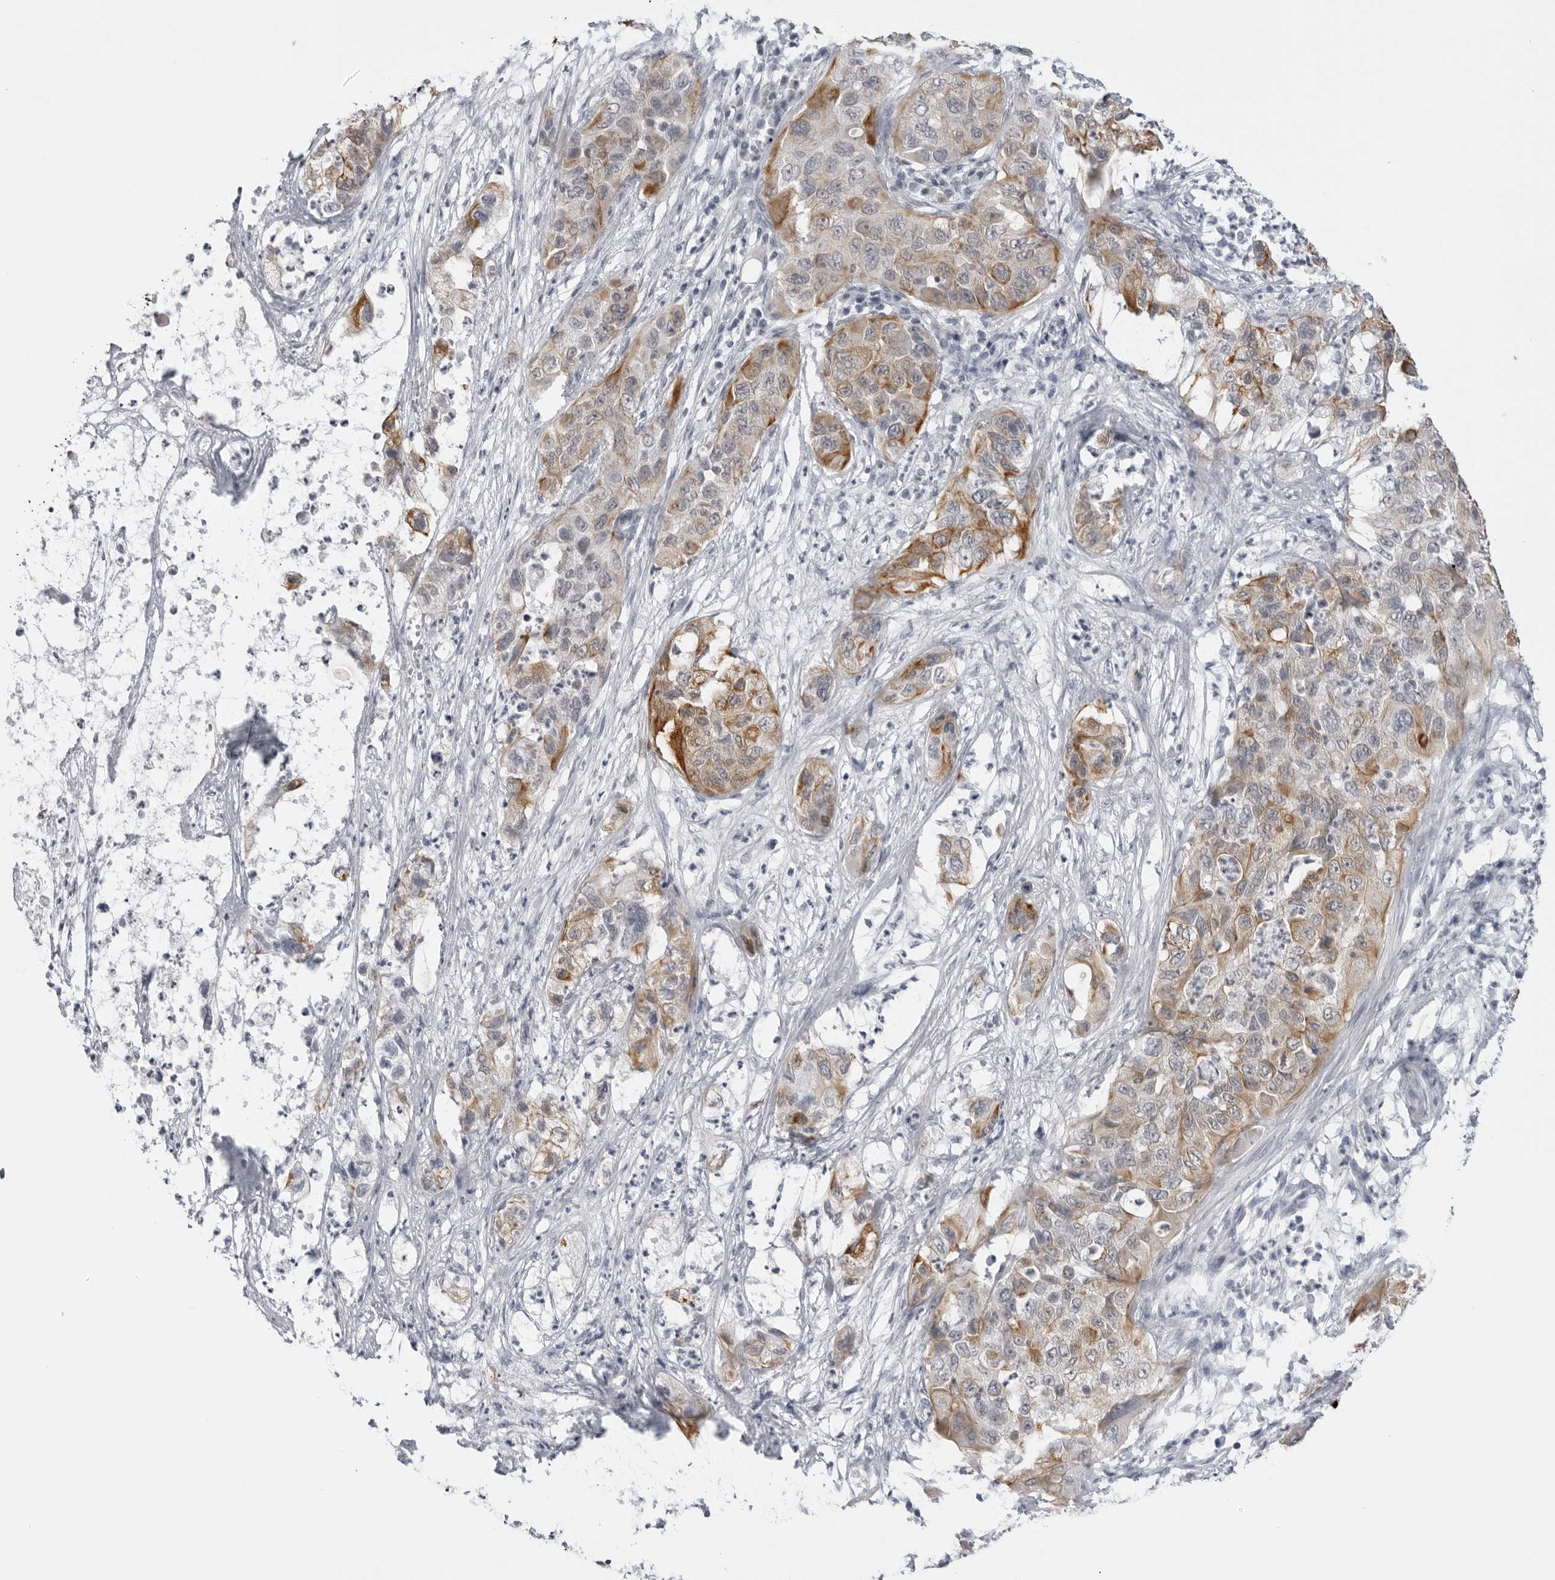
{"staining": {"intensity": "moderate", "quantity": "<25%", "location": "cytoplasmic/membranous"}, "tissue": "pancreatic cancer", "cell_type": "Tumor cells", "image_type": "cancer", "snomed": [{"axis": "morphology", "description": "Adenocarcinoma, NOS"}, {"axis": "topography", "description": "Pancreas"}], "caption": "Pancreatic cancer (adenocarcinoma) stained with a brown dye shows moderate cytoplasmic/membranous positive expression in about <25% of tumor cells.", "gene": "SERPINF2", "patient": {"sex": "female", "age": 78}}